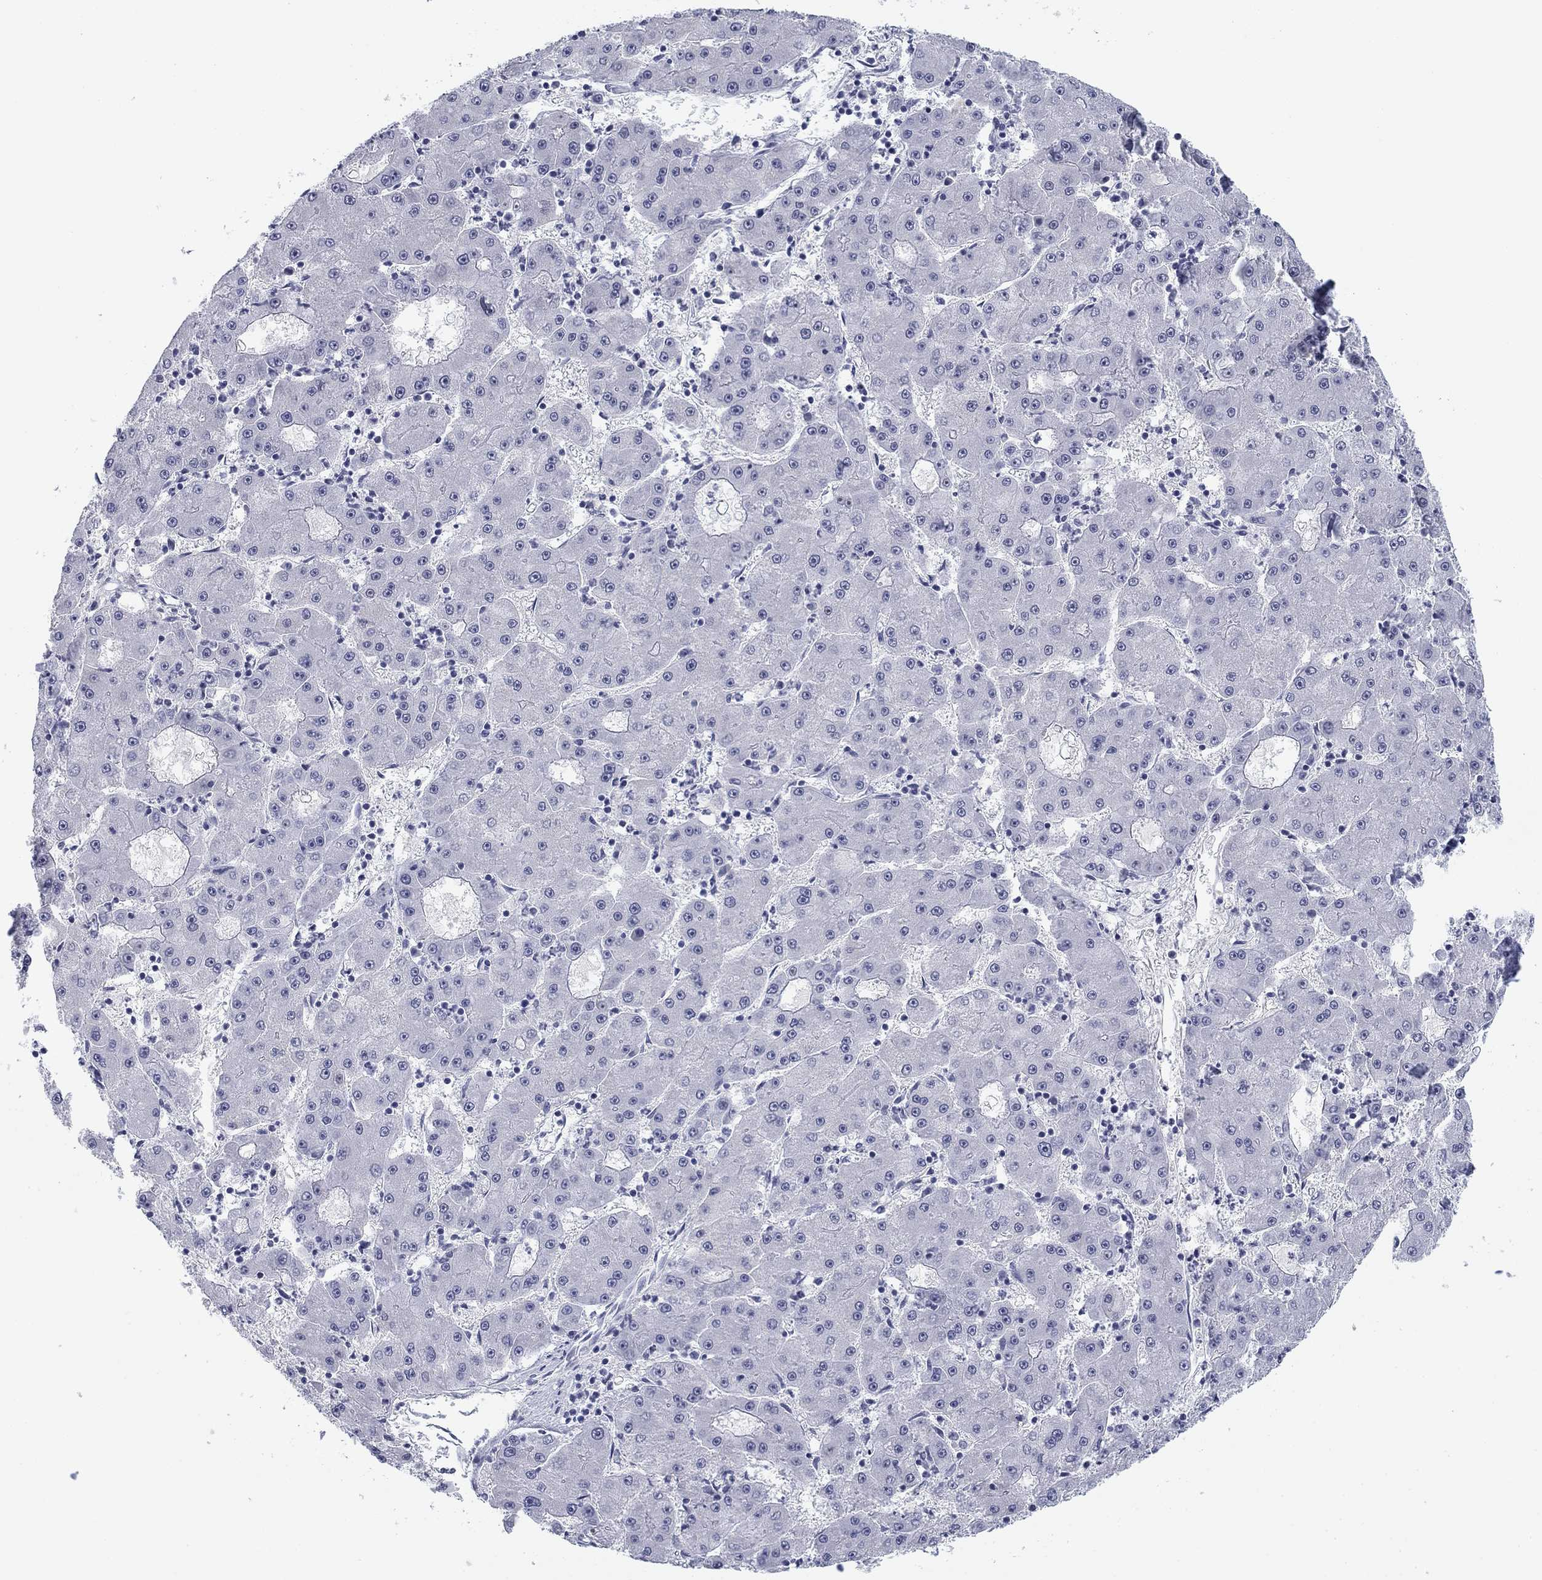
{"staining": {"intensity": "negative", "quantity": "none", "location": "none"}, "tissue": "liver cancer", "cell_type": "Tumor cells", "image_type": "cancer", "snomed": [{"axis": "morphology", "description": "Carcinoma, Hepatocellular, NOS"}, {"axis": "topography", "description": "Liver"}], "caption": "Human liver cancer (hepatocellular carcinoma) stained for a protein using IHC exhibits no positivity in tumor cells.", "gene": "PRPH", "patient": {"sex": "male", "age": 73}}